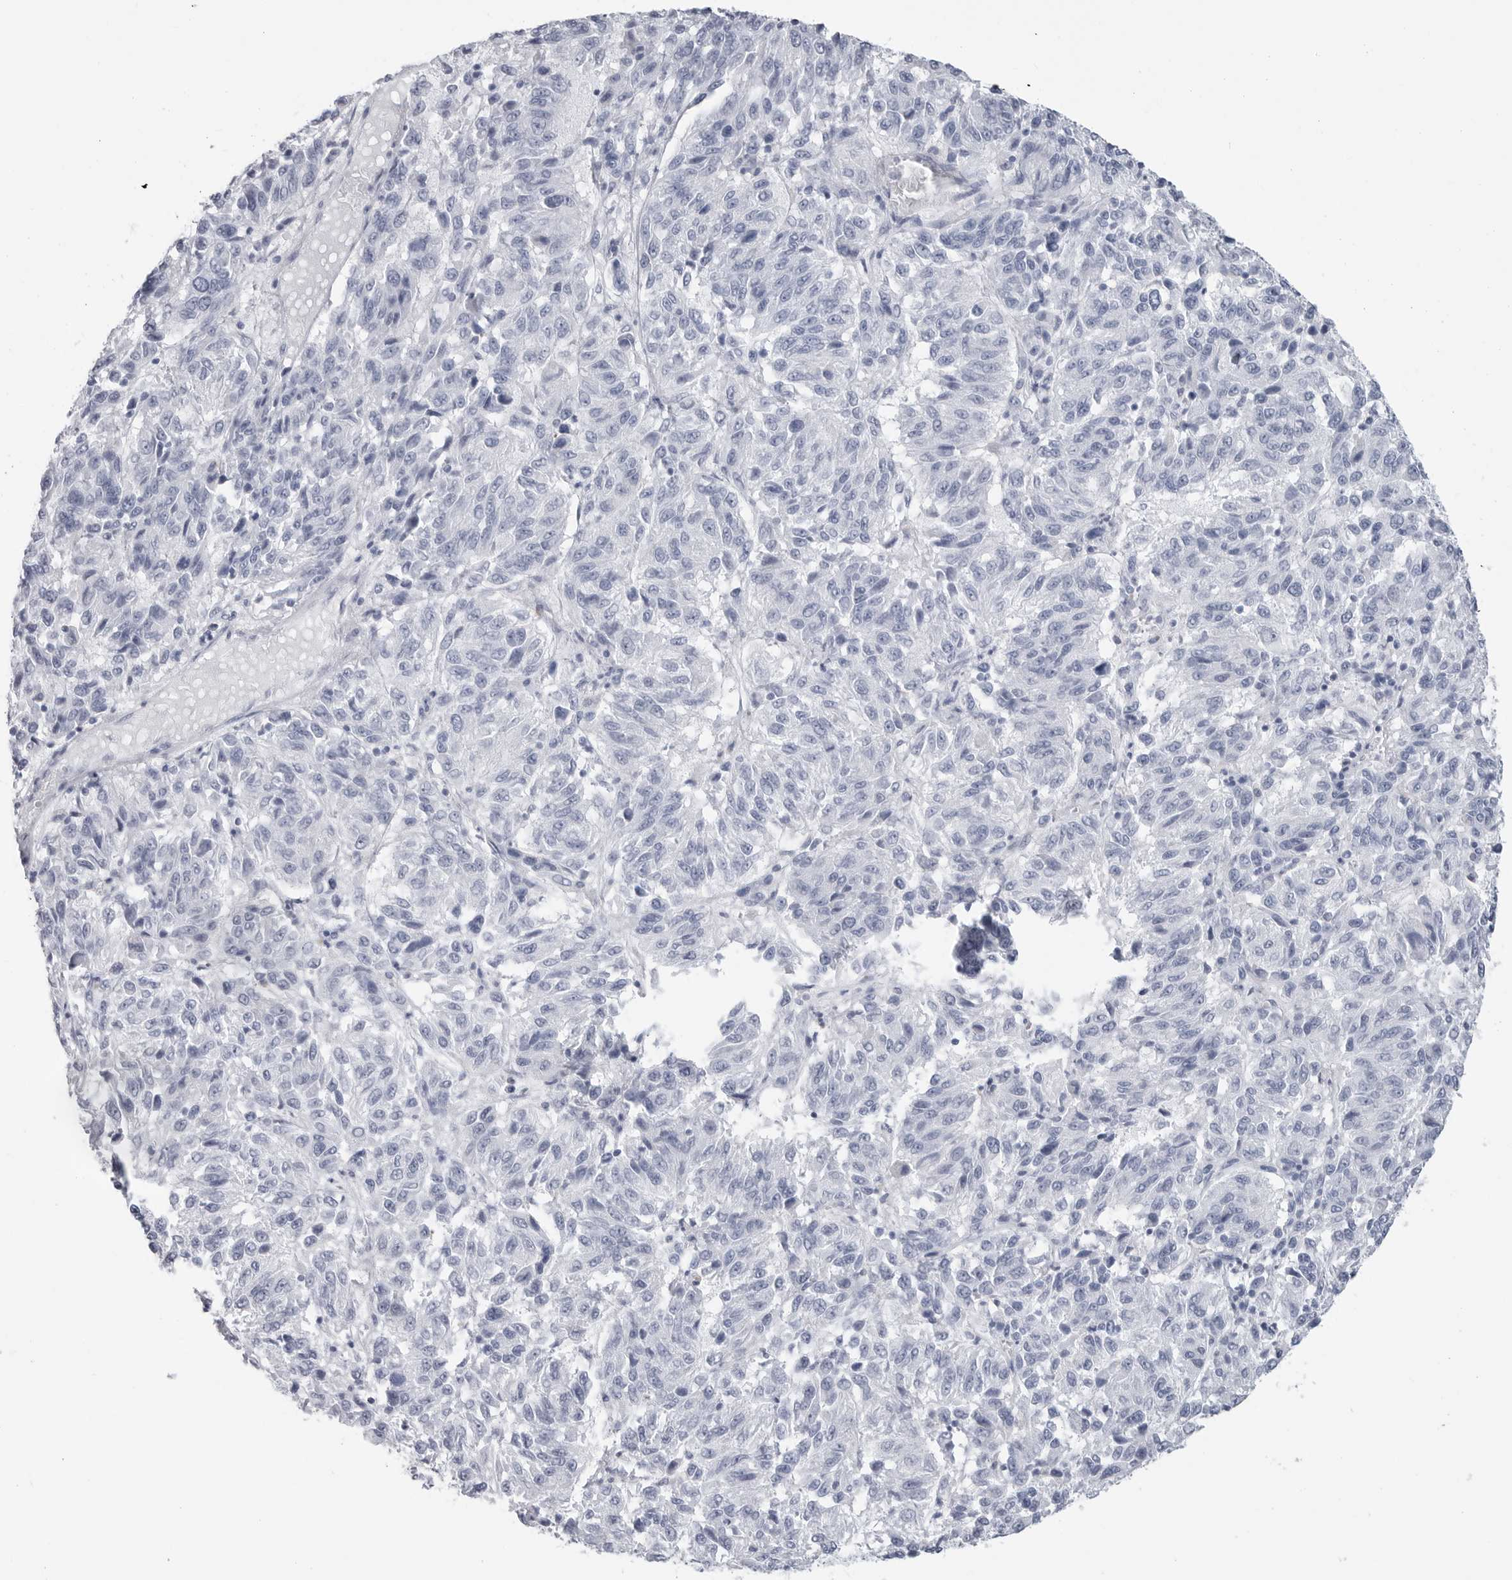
{"staining": {"intensity": "negative", "quantity": "none", "location": "none"}, "tissue": "melanoma", "cell_type": "Tumor cells", "image_type": "cancer", "snomed": [{"axis": "morphology", "description": "Malignant melanoma, NOS"}, {"axis": "topography", "description": "Skin"}], "caption": "This is an immunohistochemistry histopathology image of melanoma. There is no expression in tumor cells.", "gene": "CSH1", "patient": {"sex": "female", "age": 82}}